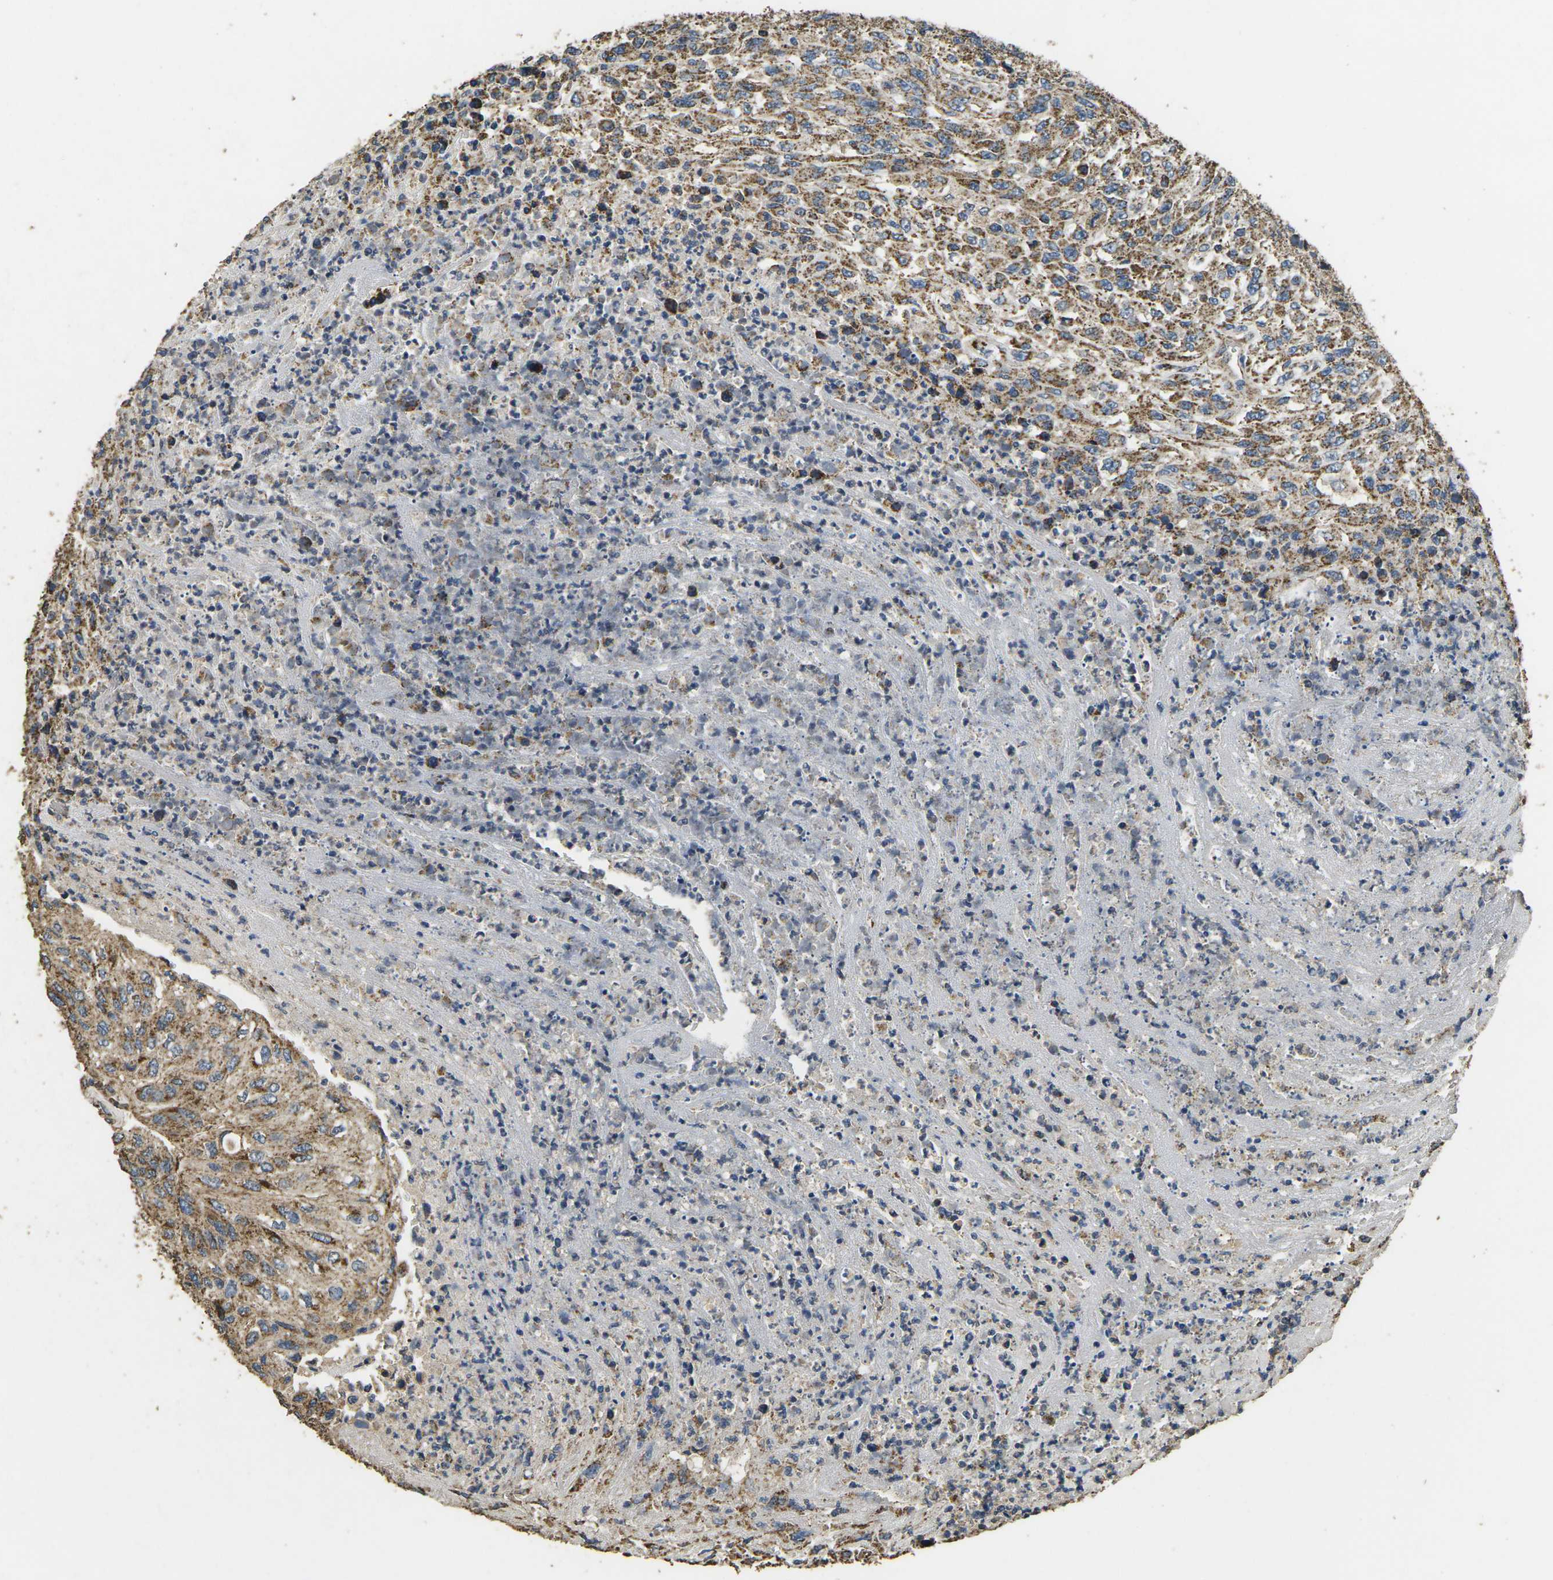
{"staining": {"intensity": "moderate", "quantity": ">75%", "location": "cytoplasmic/membranous"}, "tissue": "urothelial cancer", "cell_type": "Tumor cells", "image_type": "cancer", "snomed": [{"axis": "morphology", "description": "Urothelial carcinoma, High grade"}, {"axis": "topography", "description": "Urinary bladder"}], "caption": "A photomicrograph of urothelial cancer stained for a protein exhibits moderate cytoplasmic/membranous brown staining in tumor cells.", "gene": "MAPK11", "patient": {"sex": "male", "age": 66}}